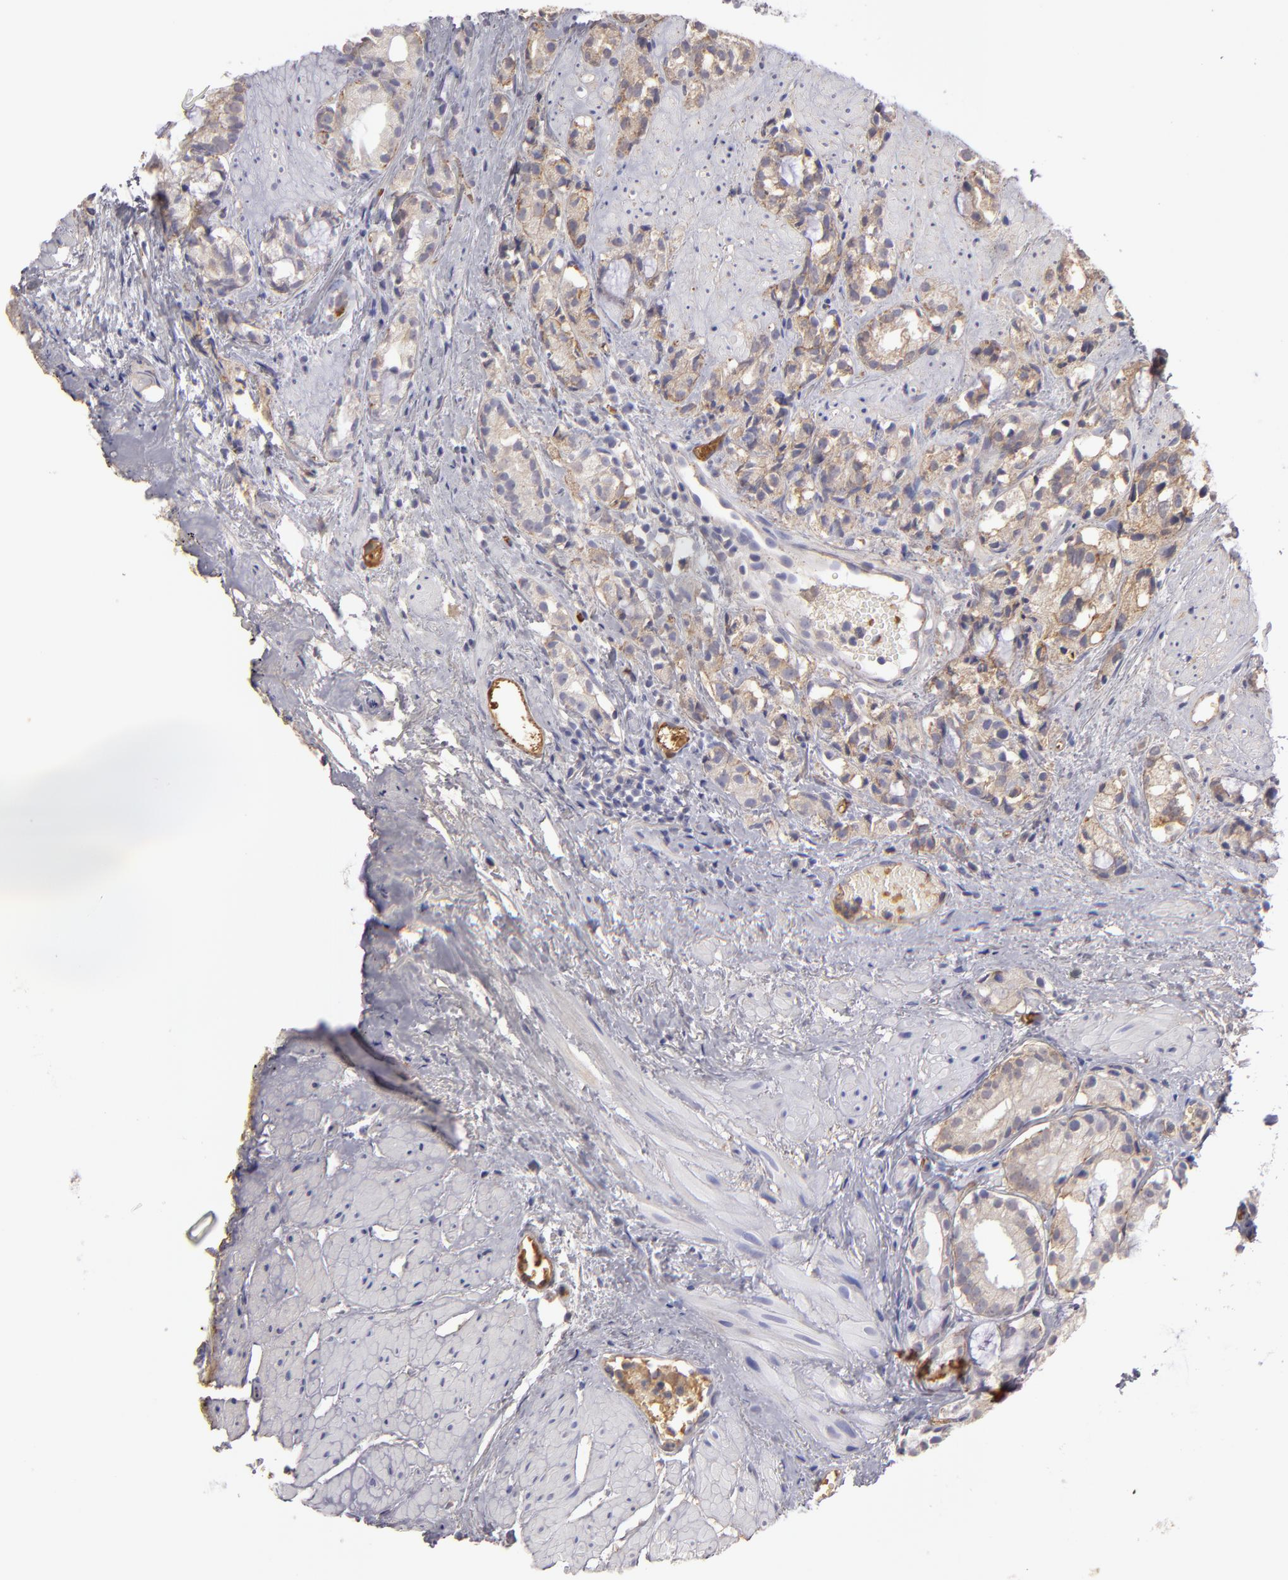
{"staining": {"intensity": "negative", "quantity": "none", "location": "none"}, "tissue": "prostate cancer", "cell_type": "Tumor cells", "image_type": "cancer", "snomed": [{"axis": "morphology", "description": "Adenocarcinoma, High grade"}, {"axis": "topography", "description": "Prostate"}], "caption": "Tumor cells show no significant positivity in high-grade adenocarcinoma (prostate).", "gene": "ABCC4", "patient": {"sex": "male", "age": 85}}